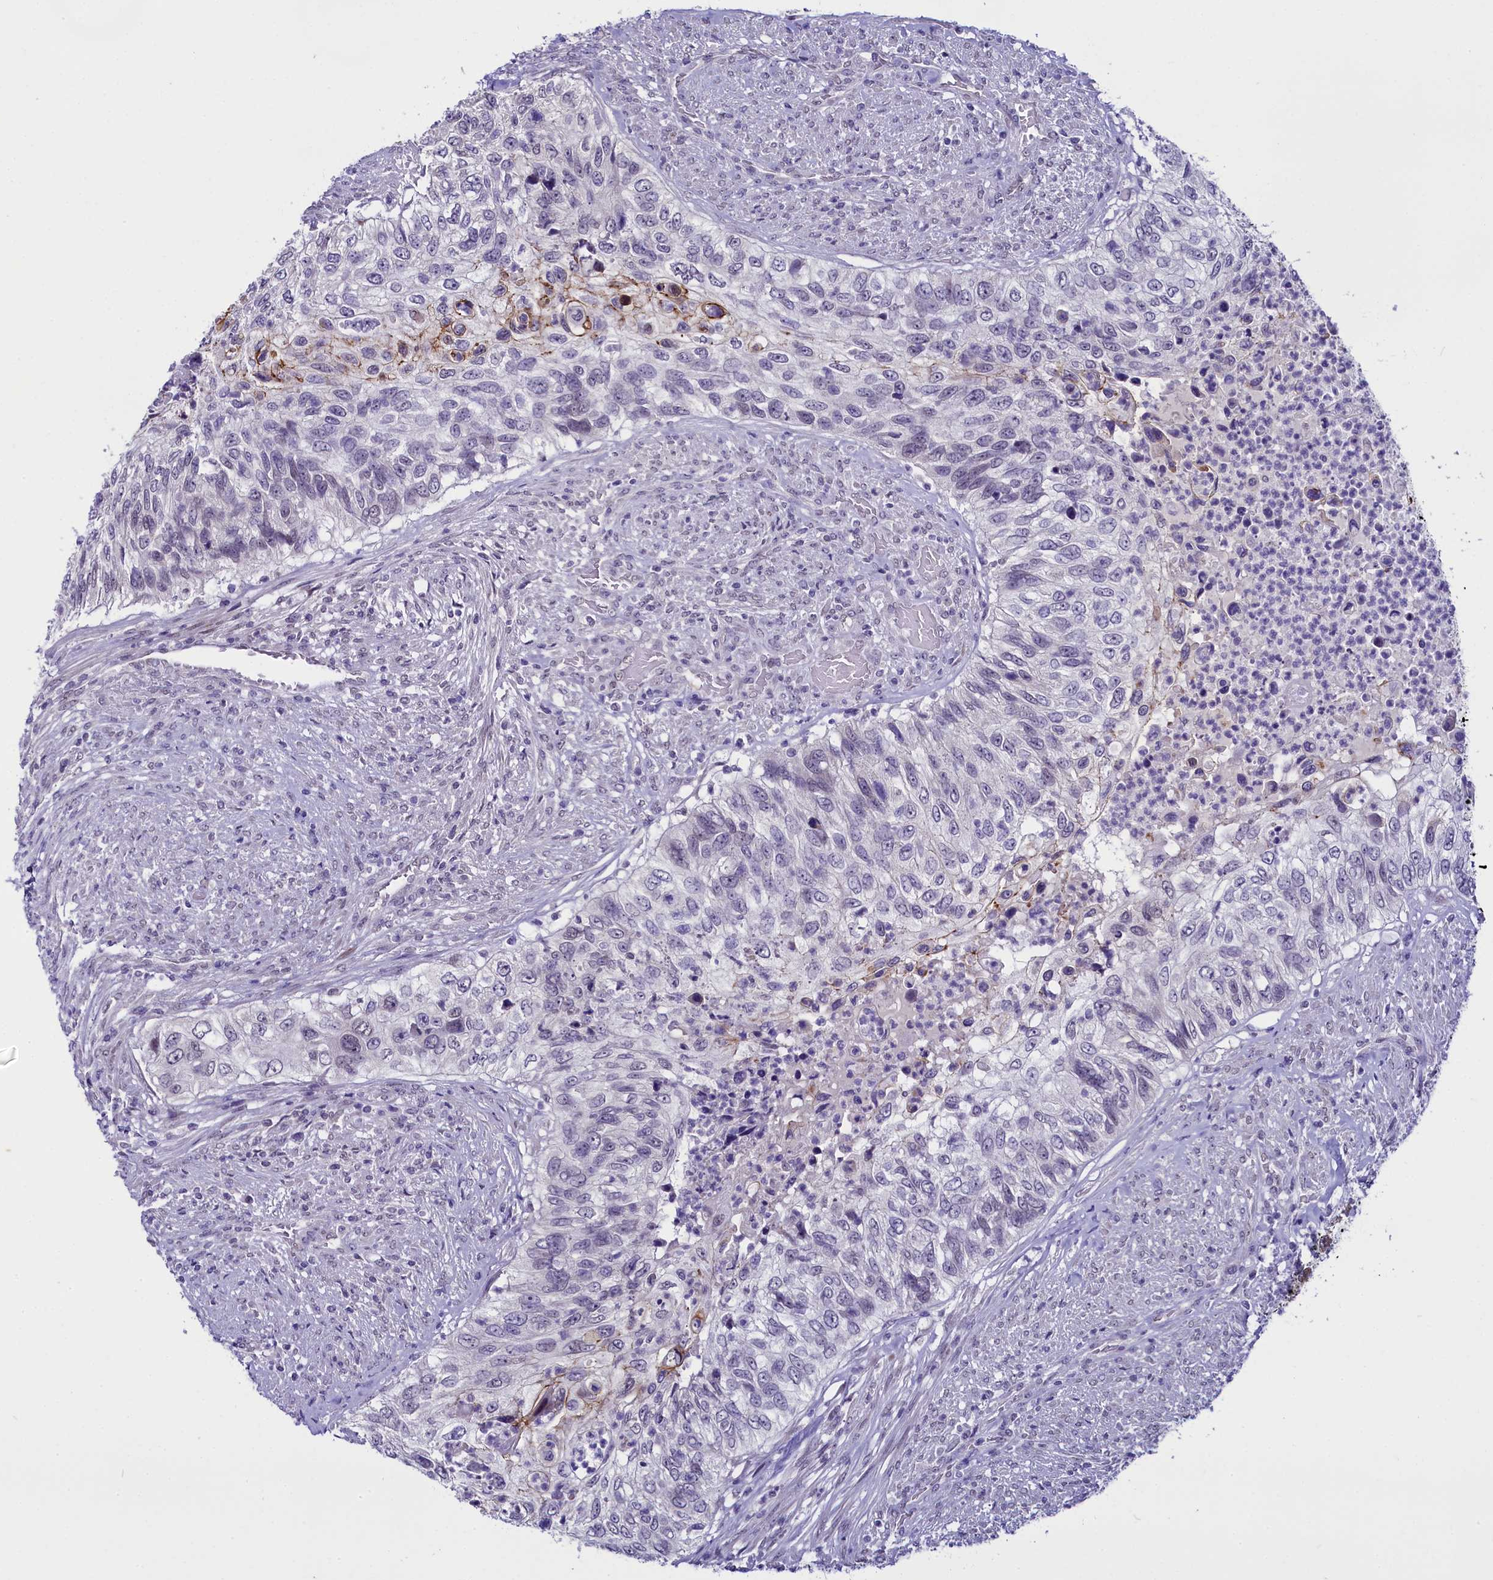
{"staining": {"intensity": "weak", "quantity": "<25%", "location": "cytoplasmic/membranous"}, "tissue": "urothelial cancer", "cell_type": "Tumor cells", "image_type": "cancer", "snomed": [{"axis": "morphology", "description": "Urothelial carcinoma, High grade"}, {"axis": "topography", "description": "Urinary bladder"}], "caption": "DAB immunohistochemical staining of urothelial cancer displays no significant expression in tumor cells. Nuclei are stained in blue.", "gene": "OSGEP", "patient": {"sex": "female", "age": 60}}